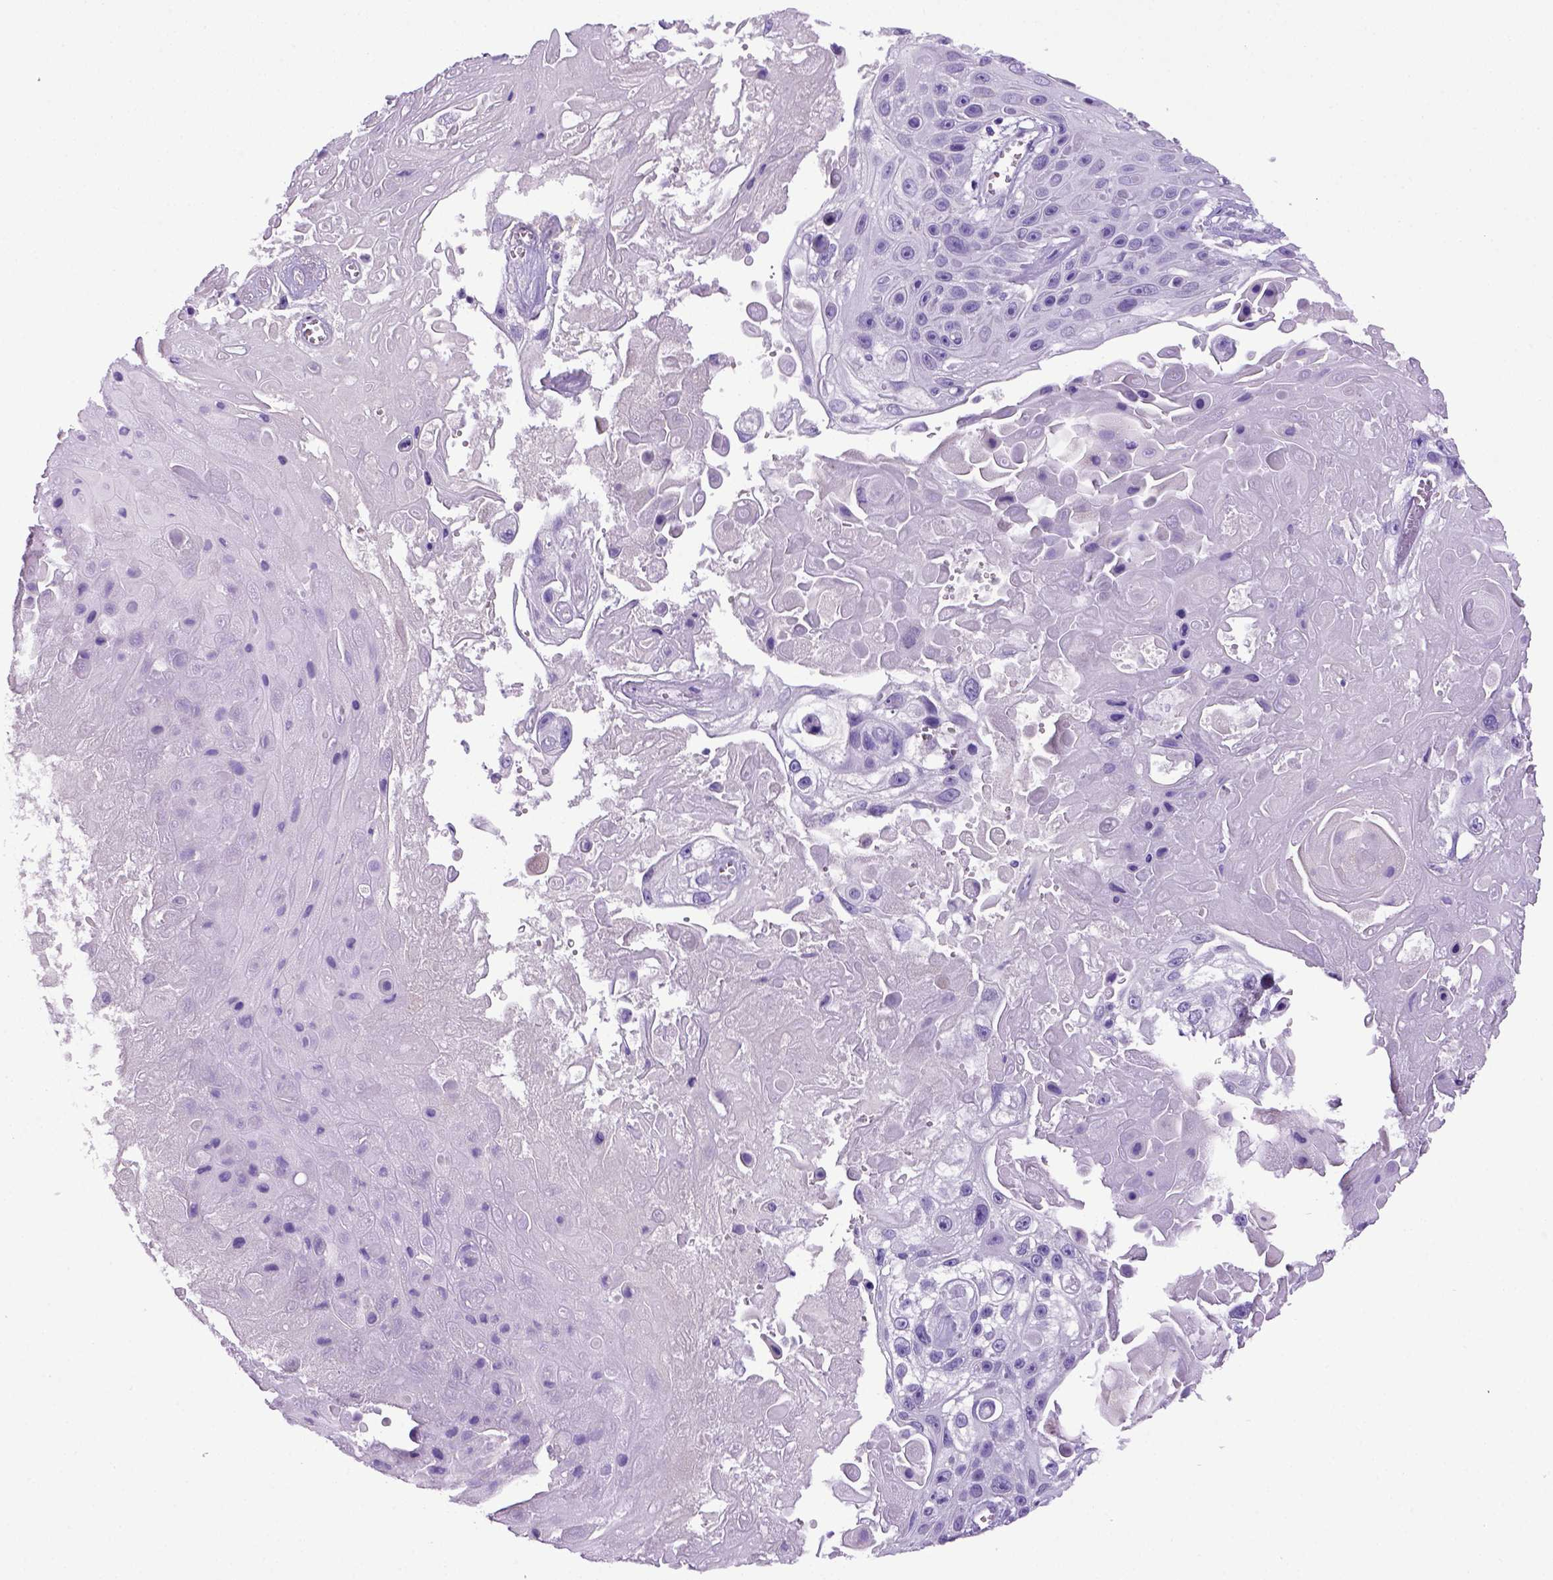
{"staining": {"intensity": "negative", "quantity": "none", "location": "none"}, "tissue": "skin cancer", "cell_type": "Tumor cells", "image_type": "cancer", "snomed": [{"axis": "morphology", "description": "Squamous cell carcinoma, NOS"}, {"axis": "topography", "description": "Skin"}], "caption": "Skin squamous cell carcinoma was stained to show a protein in brown. There is no significant staining in tumor cells.", "gene": "ITIH4", "patient": {"sex": "male", "age": 82}}